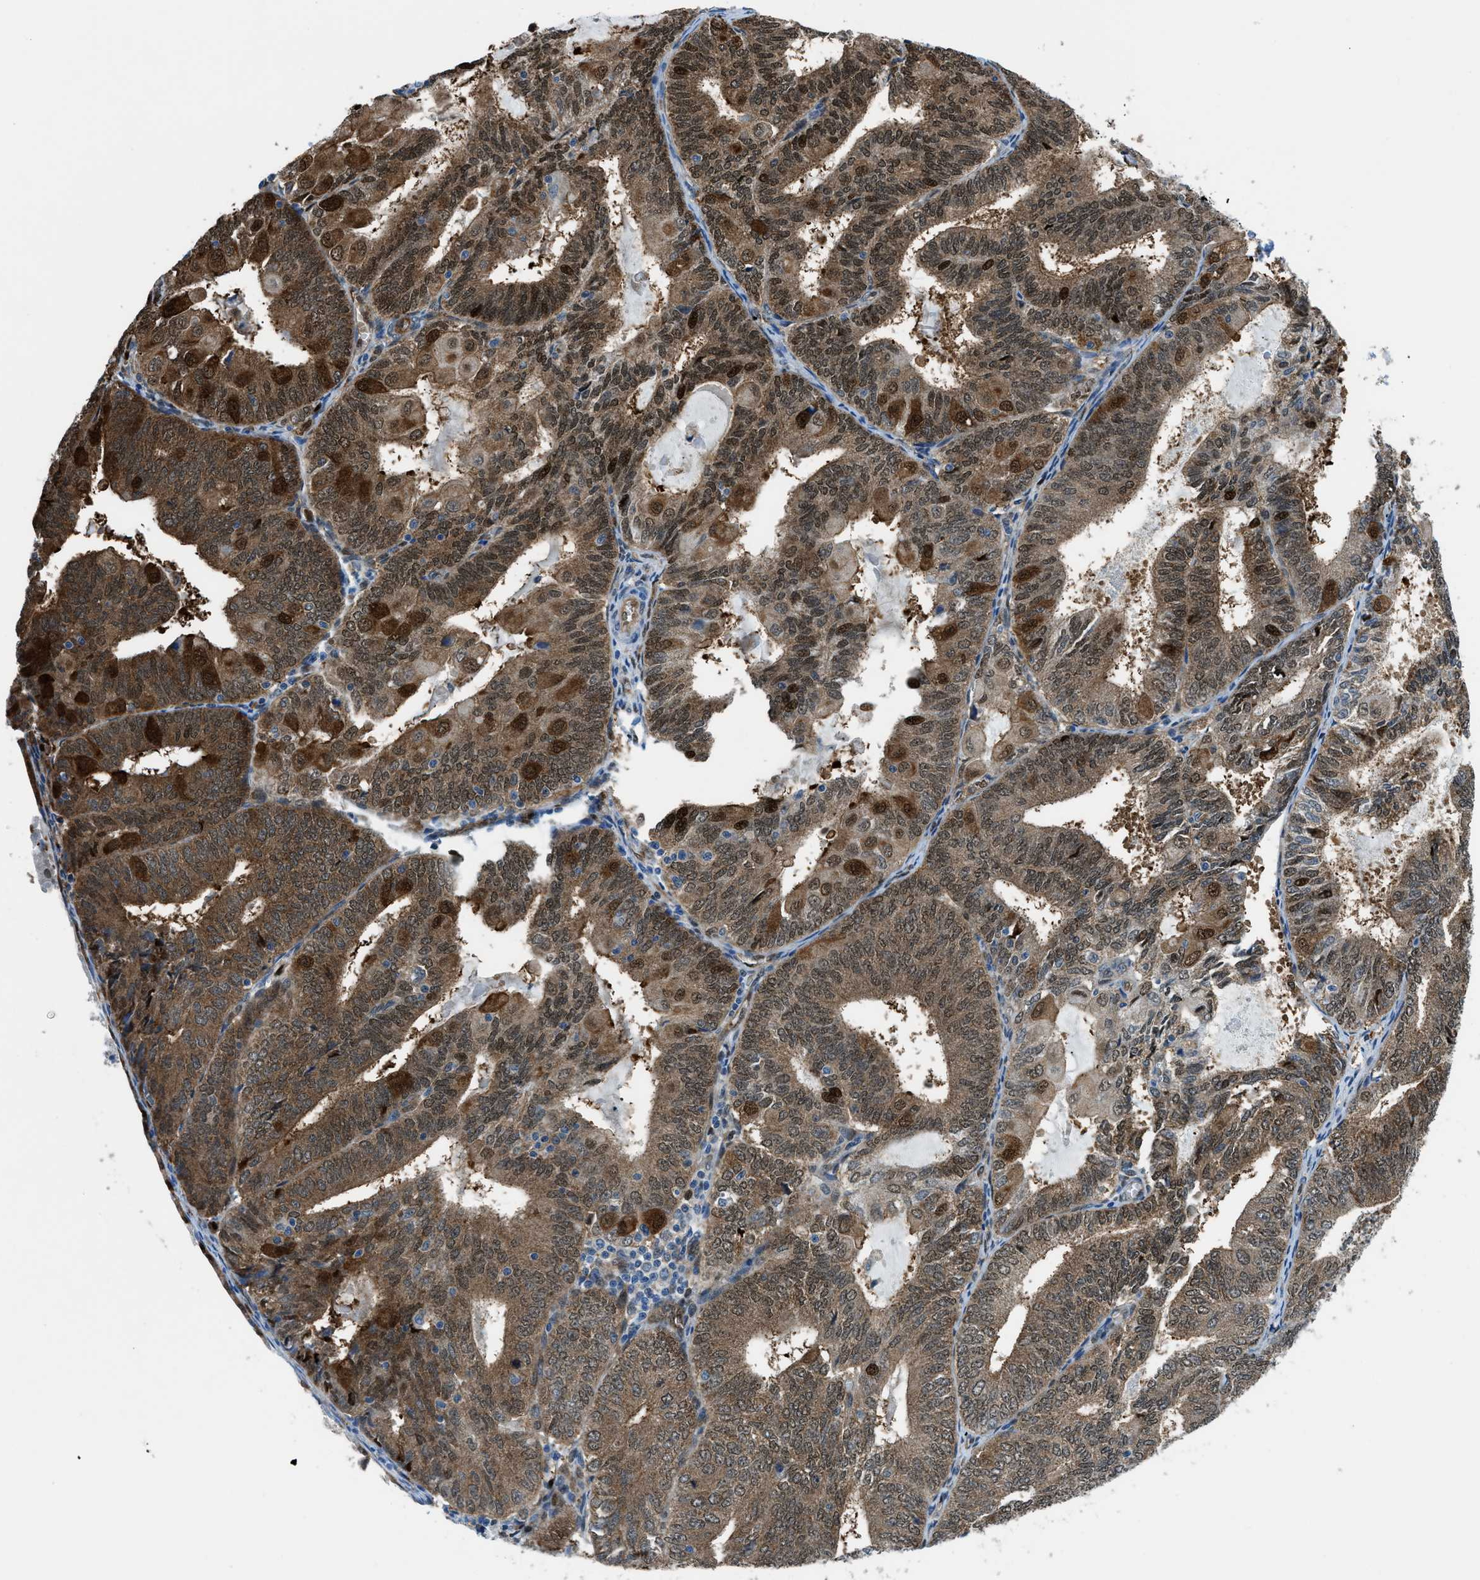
{"staining": {"intensity": "strong", "quantity": "25%-75%", "location": "cytoplasmic/membranous,nuclear"}, "tissue": "endometrial cancer", "cell_type": "Tumor cells", "image_type": "cancer", "snomed": [{"axis": "morphology", "description": "Adenocarcinoma, NOS"}, {"axis": "topography", "description": "Endometrium"}], "caption": "Endometrial cancer tissue reveals strong cytoplasmic/membranous and nuclear expression in about 25%-75% of tumor cells", "gene": "YWHAE", "patient": {"sex": "female", "age": 81}}